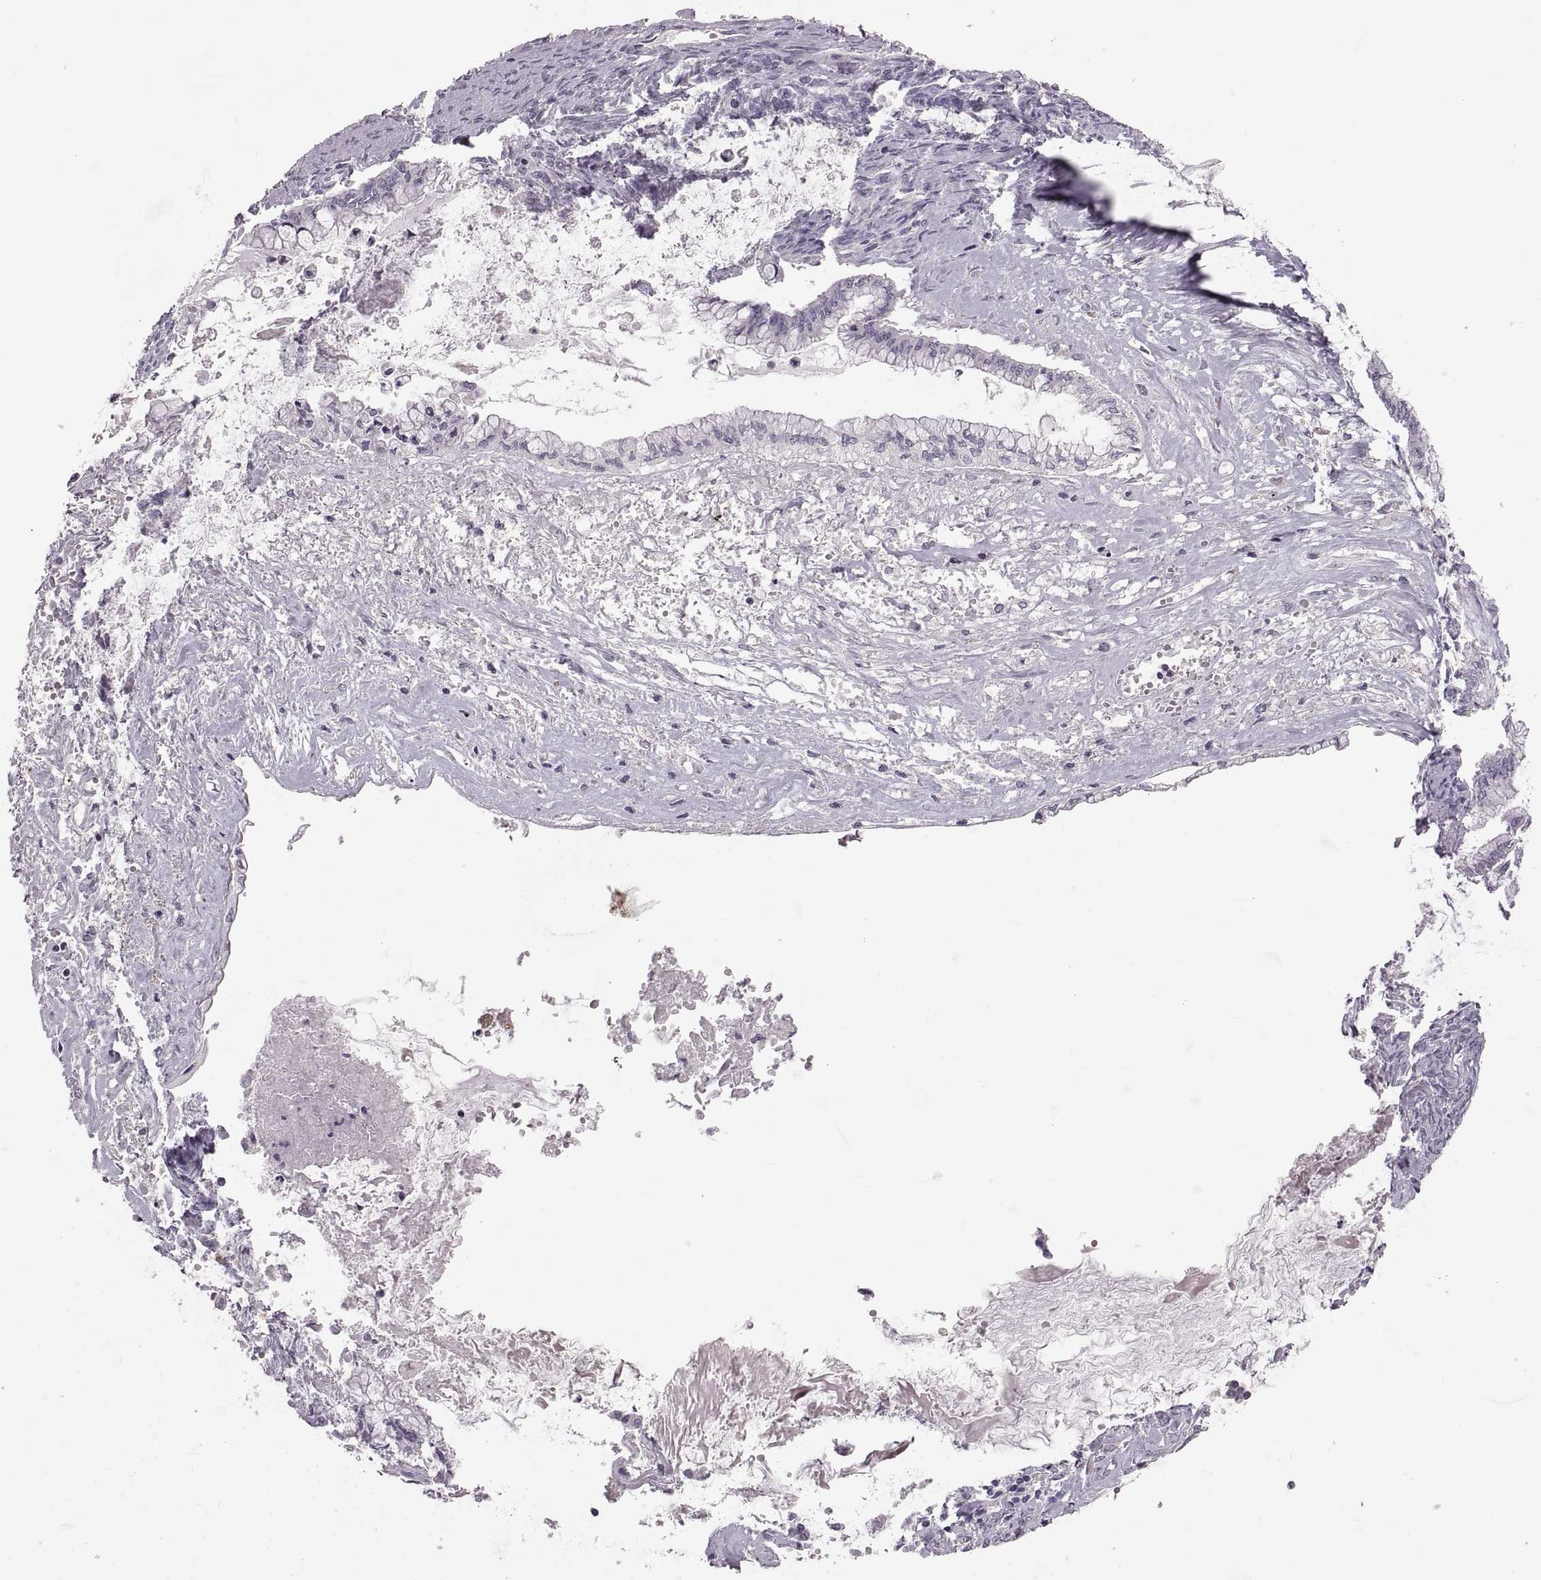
{"staining": {"intensity": "negative", "quantity": "none", "location": "none"}, "tissue": "ovarian cancer", "cell_type": "Tumor cells", "image_type": "cancer", "snomed": [{"axis": "morphology", "description": "Cystadenocarcinoma, mucinous, NOS"}, {"axis": "topography", "description": "Ovary"}], "caption": "Immunohistochemistry of human ovarian cancer demonstrates no positivity in tumor cells.", "gene": "WFDC8", "patient": {"sex": "female", "age": 67}}